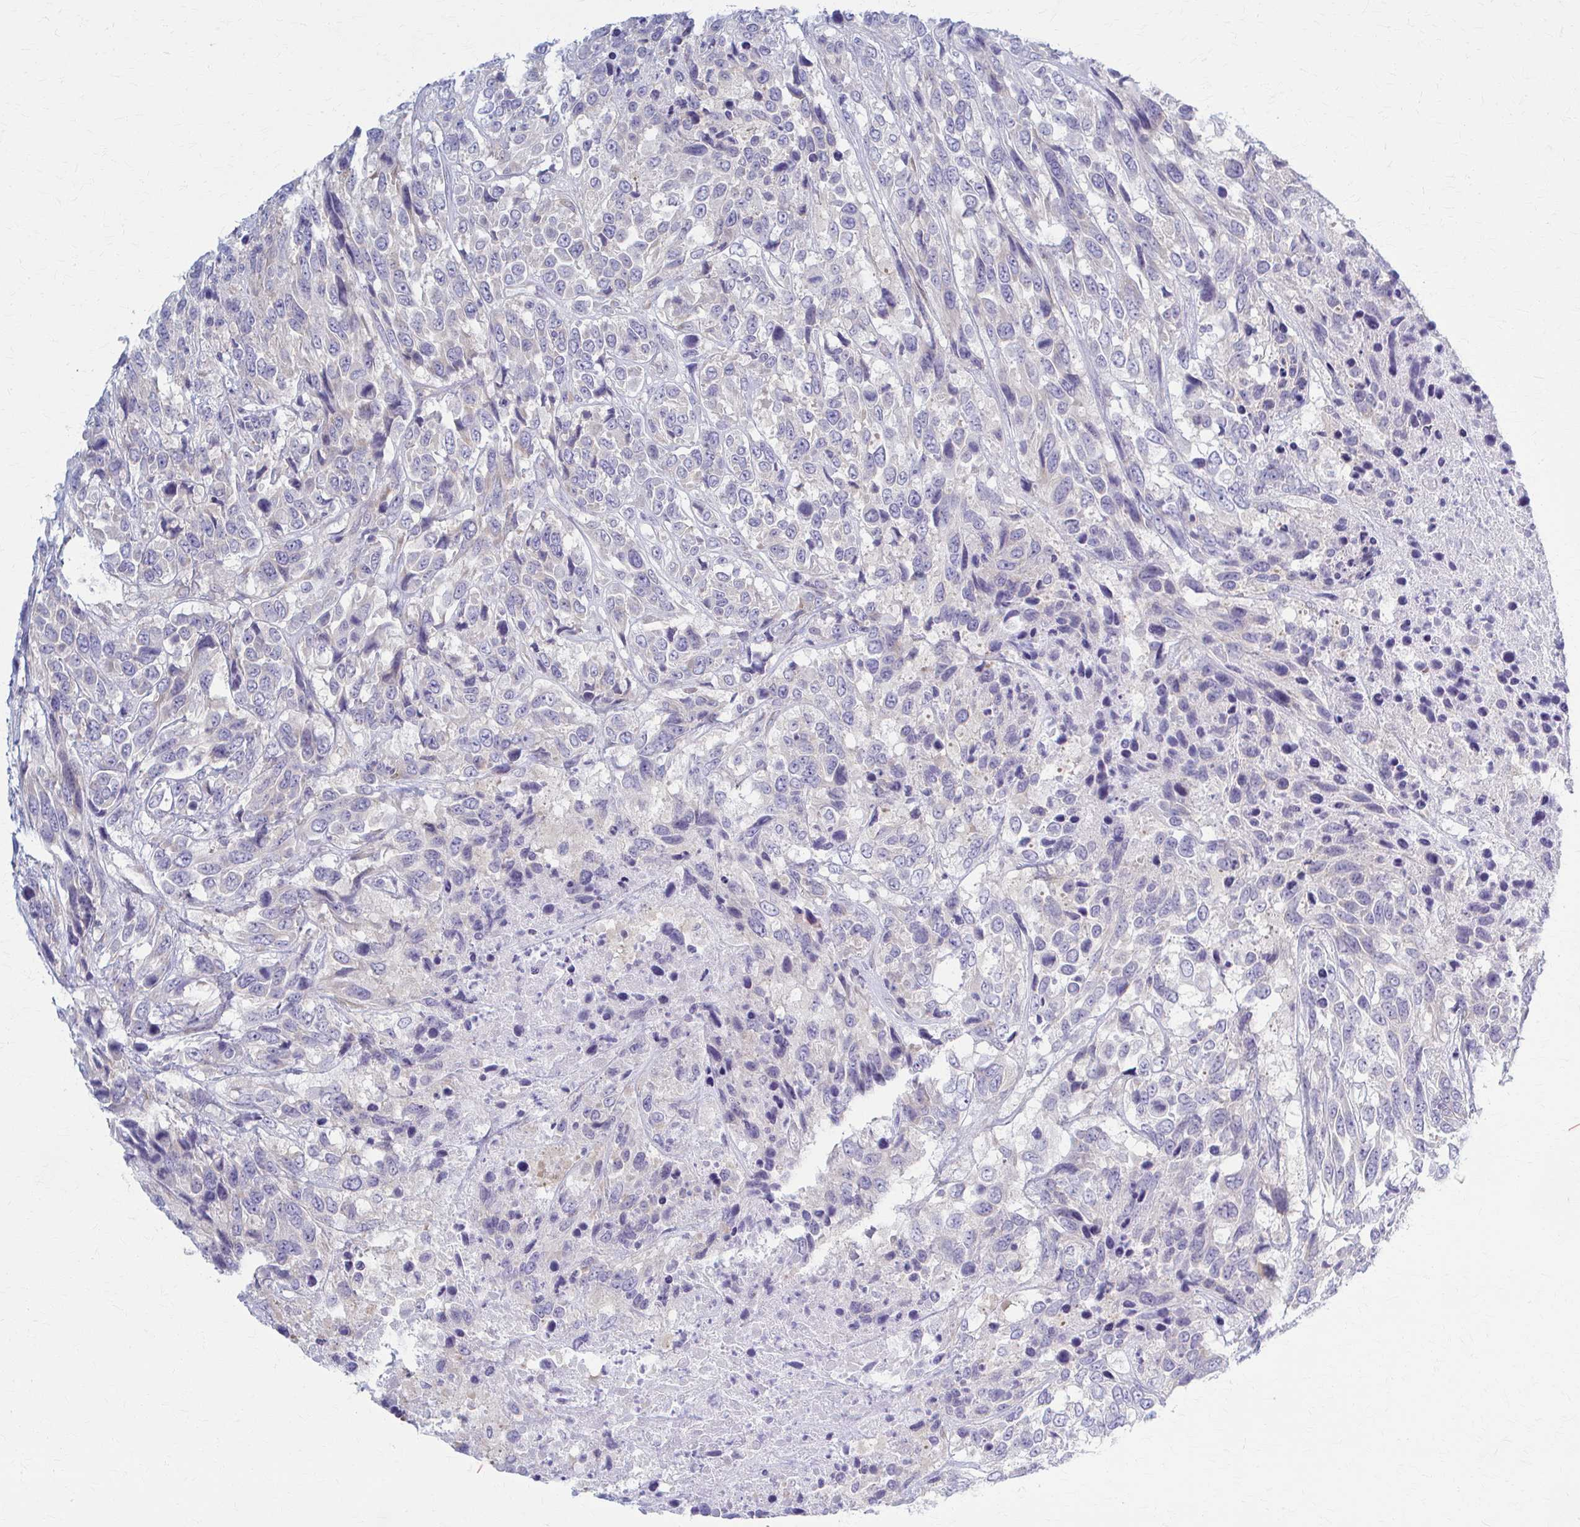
{"staining": {"intensity": "negative", "quantity": "none", "location": "none"}, "tissue": "urothelial cancer", "cell_type": "Tumor cells", "image_type": "cancer", "snomed": [{"axis": "morphology", "description": "Urothelial carcinoma, High grade"}, {"axis": "topography", "description": "Urinary bladder"}], "caption": "Urothelial cancer stained for a protein using IHC shows no expression tumor cells.", "gene": "PRKRA", "patient": {"sex": "female", "age": 70}}